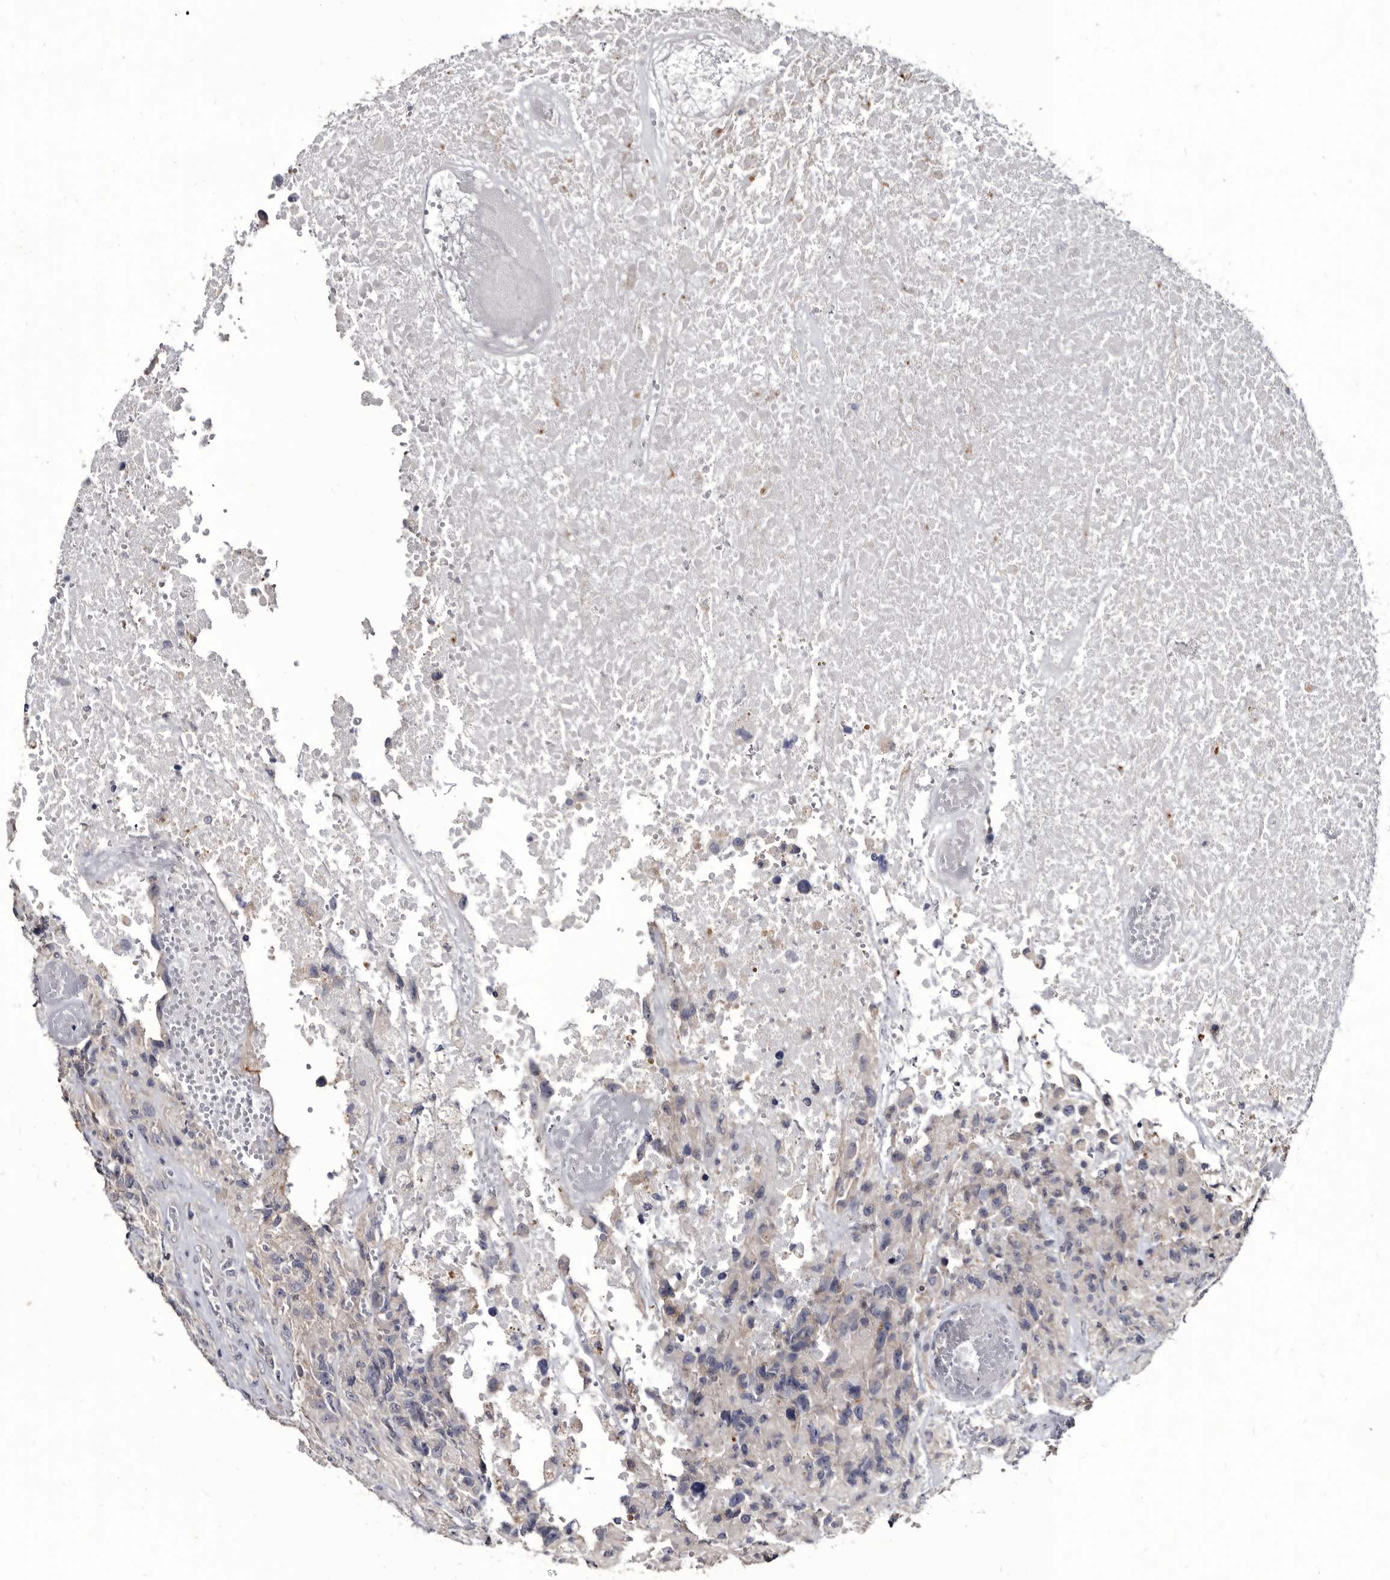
{"staining": {"intensity": "negative", "quantity": "none", "location": "none"}, "tissue": "glioma", "cell_type": "Tumor cells", "image_type": "cancer", "snomed": [{"axis": "morphology", "description": "Glioma, malignant, High grade"}, {"axis": "topography", "description": "Brain"}], "caption": "High-grade glioma (malignant) stained for a protein using immunohistochemistry (IHC) demonstrates no staining tumor cells.", "gene": "PROM1", "patient": {"sex": "male", "age": 69}}